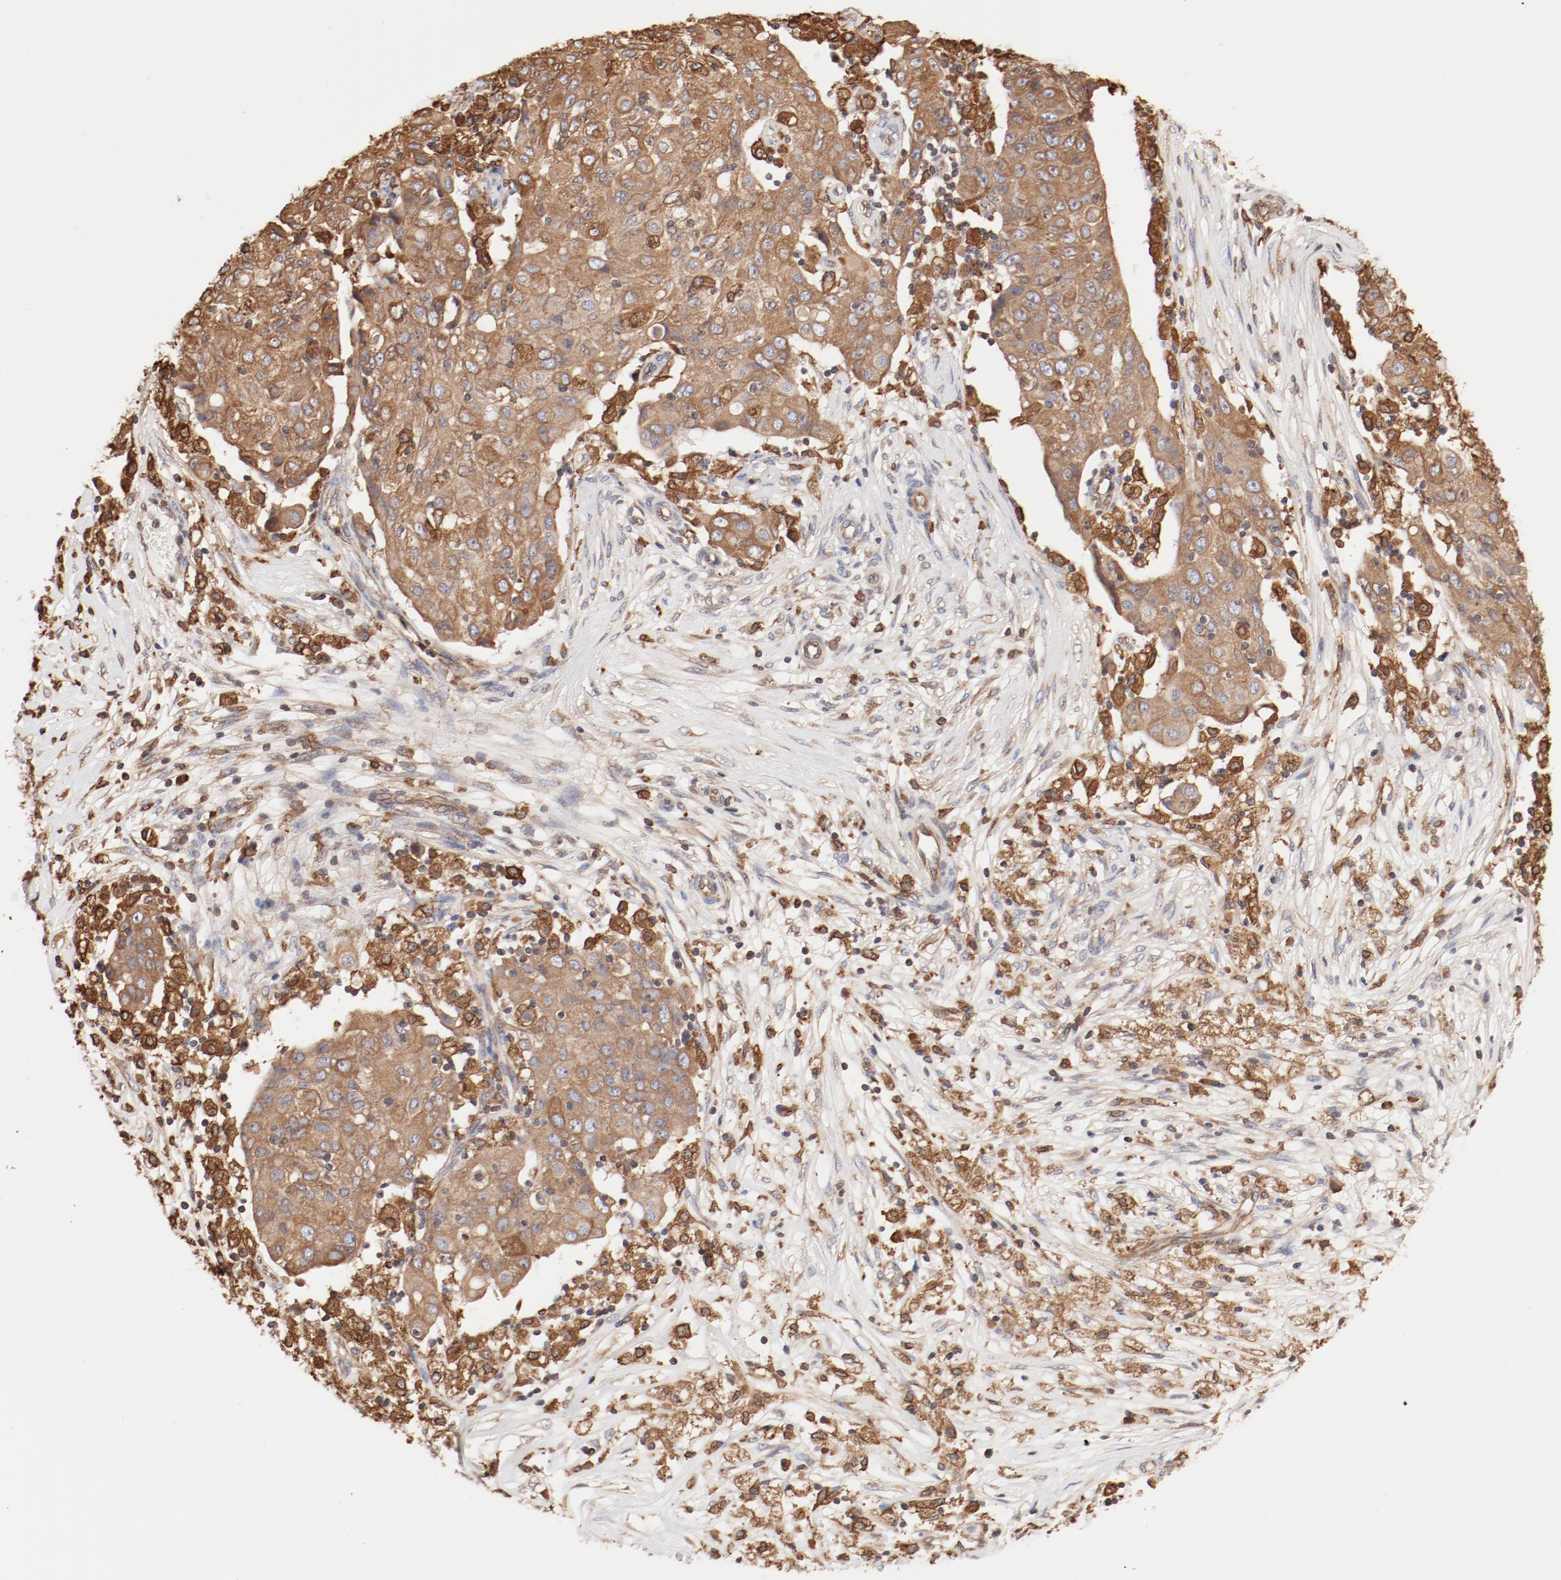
{"staining": {"intensity": "moderate", "quantity": ">75%", "location": "cytoplasmic/membranous"}, "tissue": "ovarian cancer", "cell_type": "Tumor cells", "image_type": "cancer", "snomed": [{"axis": "morphology", "description": "Carcinoma, endometroid"}, {"axis": "topography", "description": "Ovary"}], "caption": "Endometroid carcinoma (ovarian) stained with immunohistochemistry displays moderate cytoplasmic/membranous positivity in about >75% of tumor cells. (Stains: DAB in brown, nuclei in blue, Microscopy: brightfield microscopy at high magnification).", "gene": "BCAP31", "patient": {"sex": "female", "age": 42}}